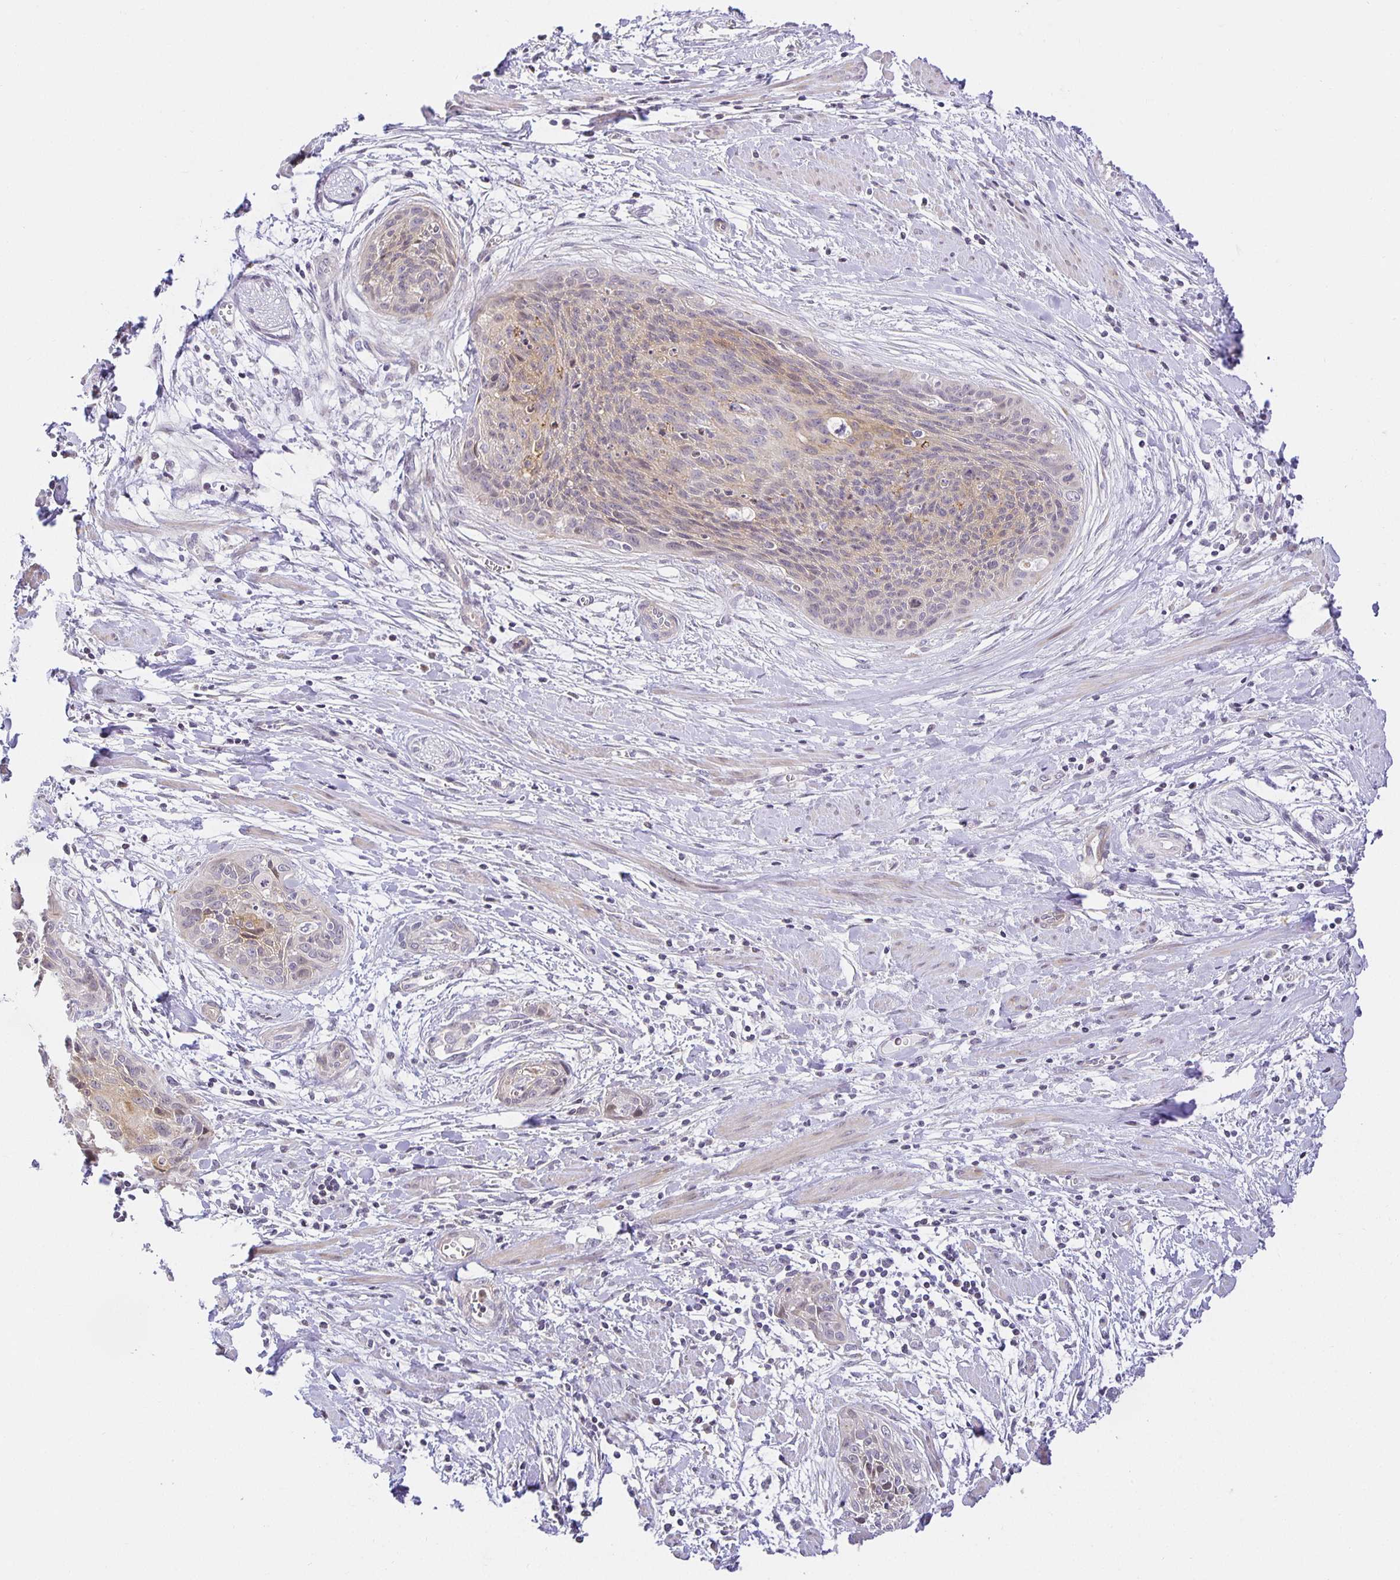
{"staining": {"intensity": "weak", "quantity": "<25%", "location": "cytoplasmic/membranous"}, "tissue": "cervical cancer", "cell_type": "Tumor cells", "image_type": "cancer", "snomed": [{"axis": "morphology", "description": "Squamous cell carcinoma, NOS"}, {"axis": "topography", "description": "Cervix"}], "caption": "Protein analysis of cervical cancer shows no significant positivity in tumor cells.", "gene": "TJP3", "patient": {"sex": "female", "age": 55}}